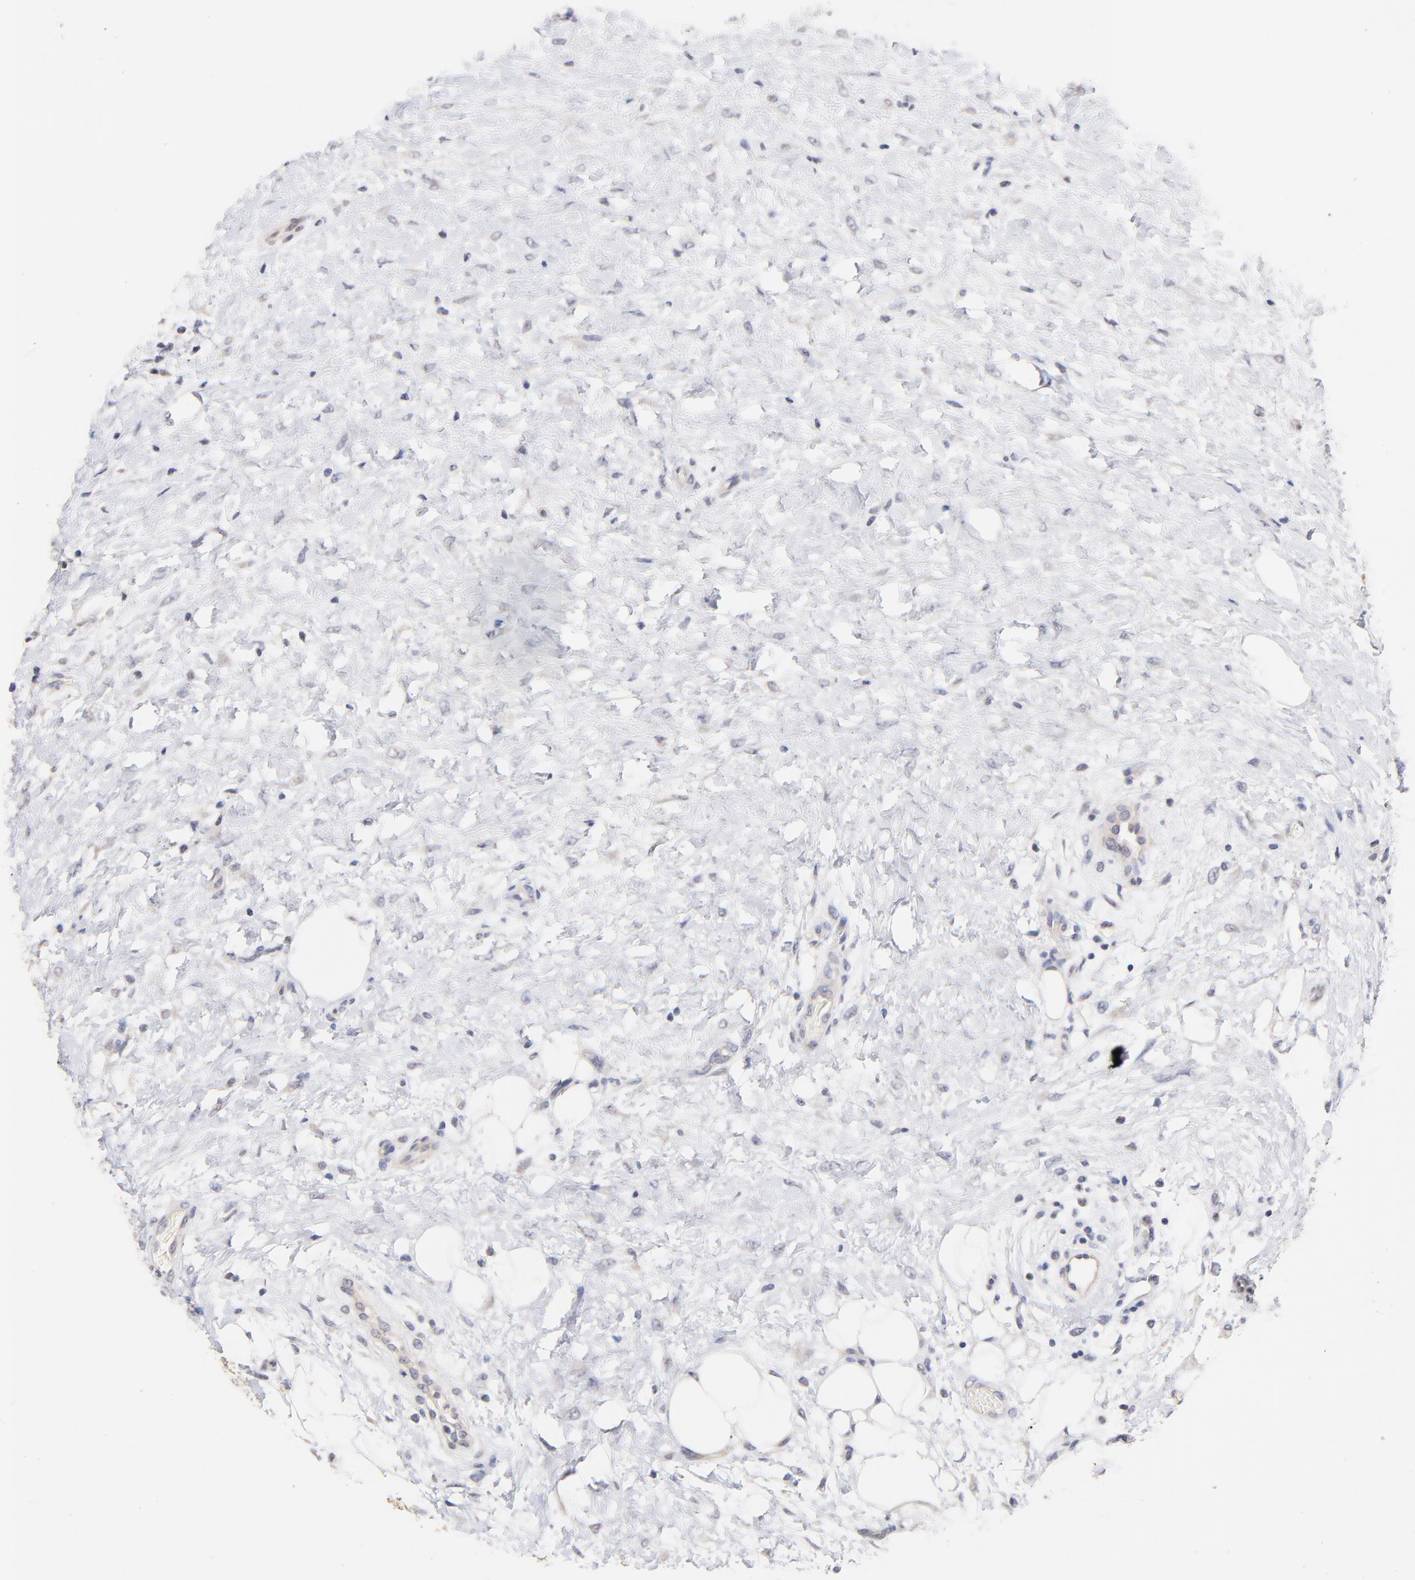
{"staining": {"intensity": "negative", "quantity": "none", "location": "none"}, "tissue": "lymphoma", "cell_type": "Tumor cells", "image_type": "cancer", "snomed": [{"axis": "morphology", "description": "Malignant lymphoma, non-Hodgkin's type, Low grade"}, {"axis": "topography", "description": "Lymph node"}], "caption": "Low-grade malignant lymphoma, non-Hodgkin's type was stained to show a protein in brown. There is no significant staining in tumor cells.", "gene": "RIBC2", "patient": {"sex": "female", "age": 76}}